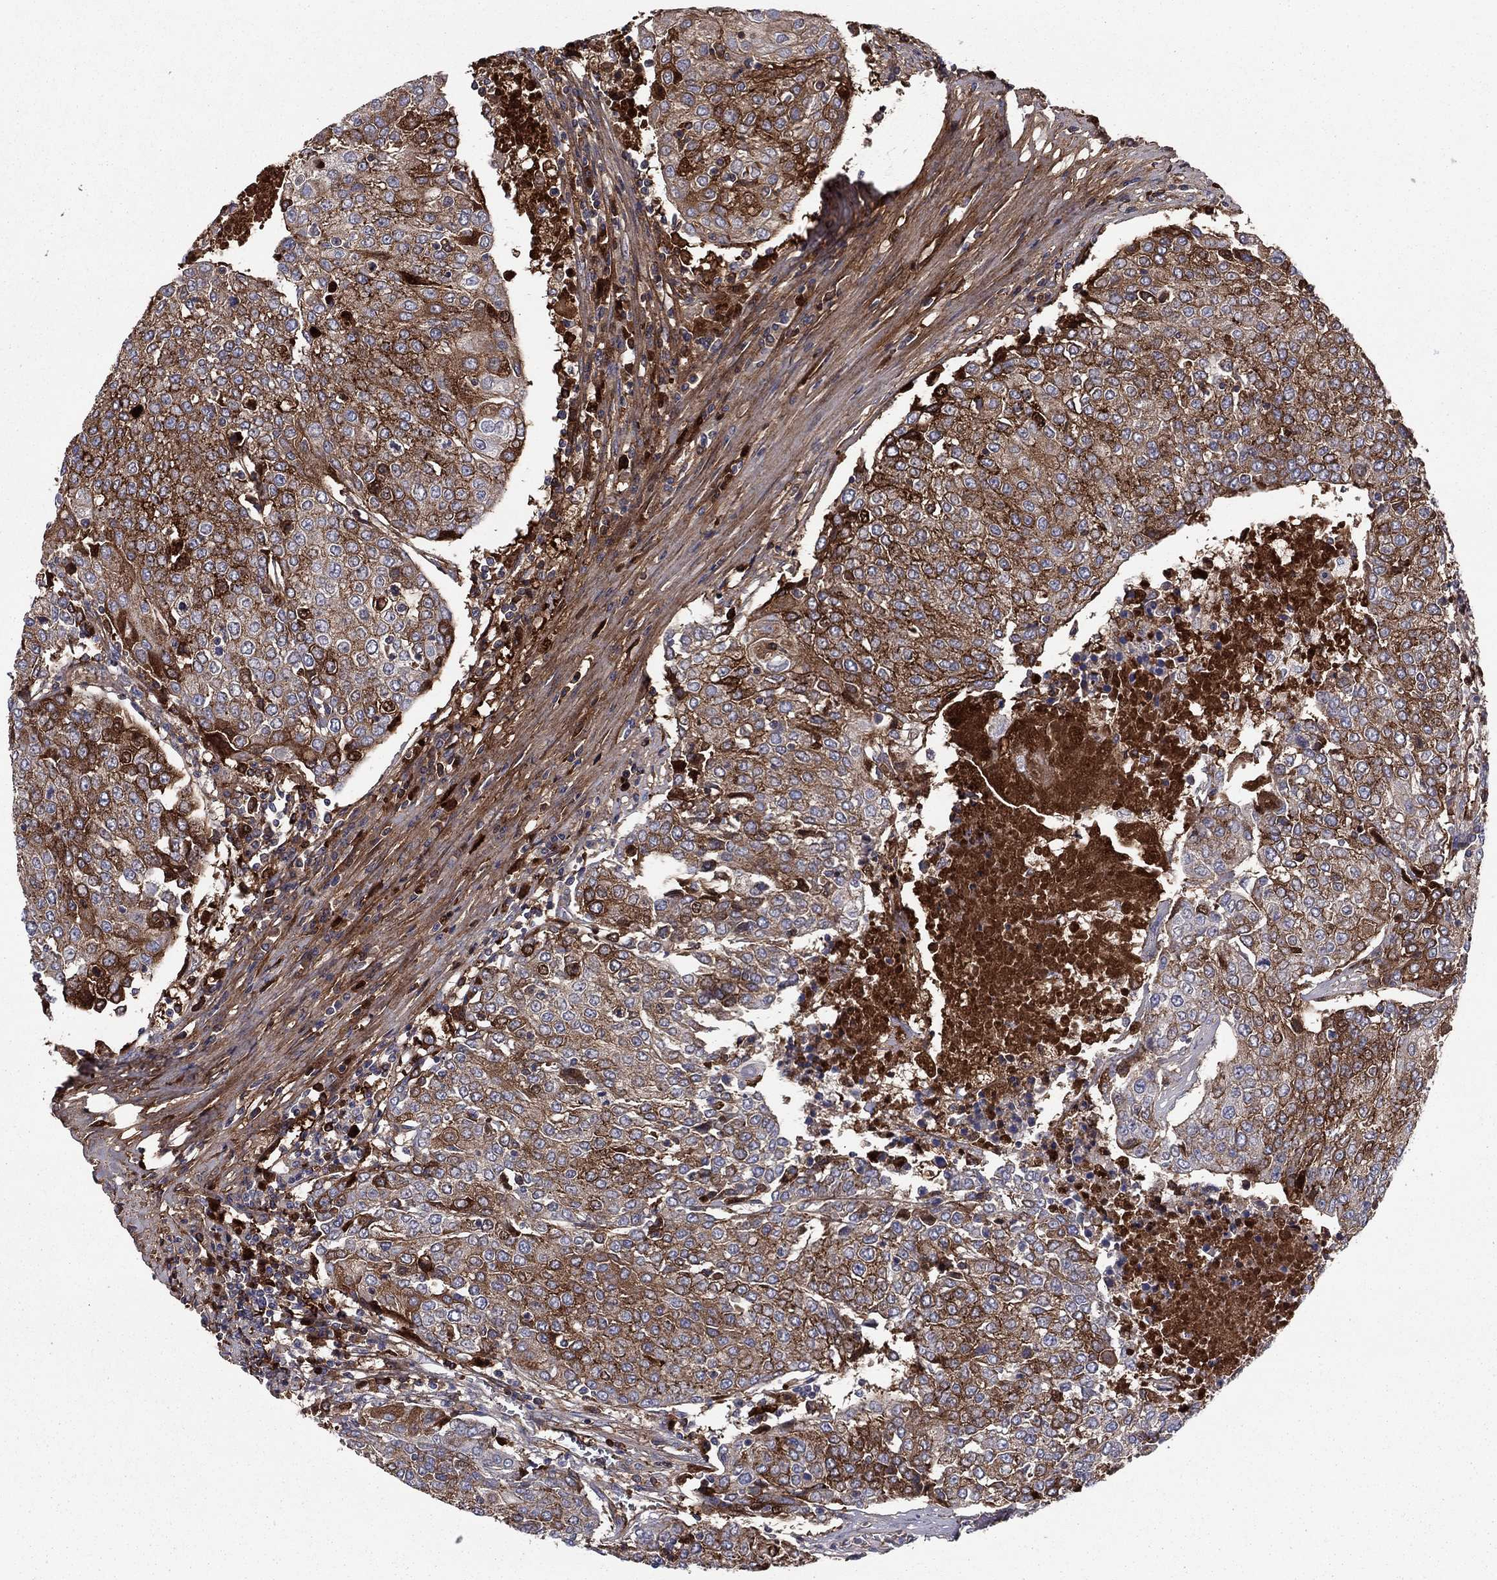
{"staining": {"intensity": "strong", "quantity": "25%-75%", "location": "cytoplasmic/membranous"}, "tissue": "urothelial cancer", "cell_type": "Tumor cells", "image_type": "cancer", "snomed": [{"axis": "morphology", "description": "Urothelial carcinoma, High grade"}, {"axis": "topography", "description": "Urinary bladder"}], "caption": "A high-resolution image shows IHC staining of urothelial cancer, which shows strong cytoplasmic/membranous expression in approximately 25%-75% of tumor cells. The staining was performed using DAB to visualize the protein expression in brown, while the nuclei were stained in blue with hematoxylin (Magnification: 20x).", "gene": "HPX", "patient": {"sex": "female", "age": 85}}